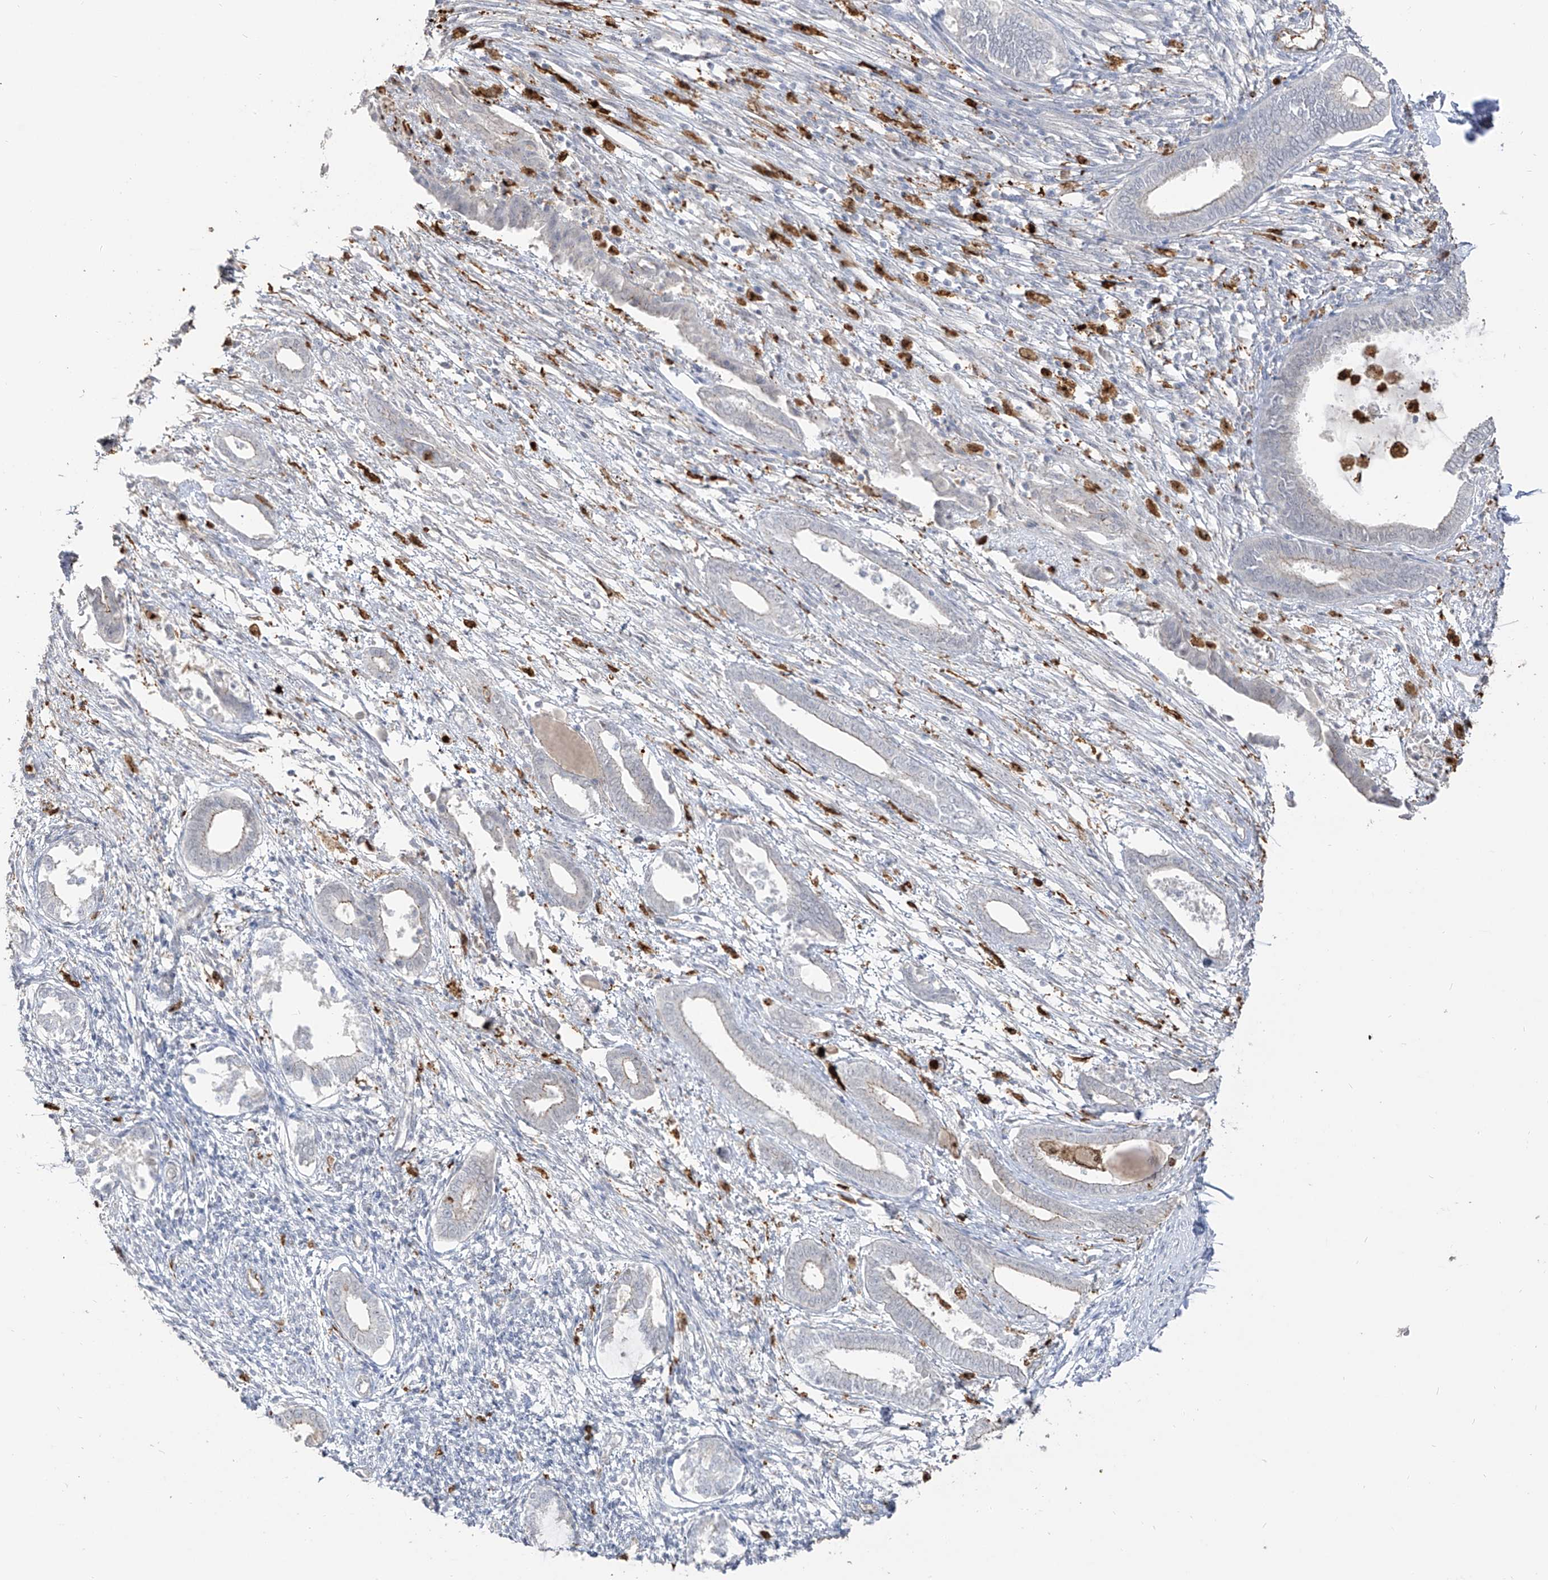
{"staining": {"intensity": "negative", "quantity": "none", "location": "none"}, "tissue": "endometrium", "cell_type": "Cells in endometrial stroma", "image_type": "normal", "snomed": [{"axis": "morphology", "description": "Normal tissue, NOS"}, {"axis": "topography", "description": "Endometrium"}], "caption": "IHC photomicrograph of unremarkable human endometrium stained for a protein (brown), which exhibits no expression in cells in endometrial stroma.", "gene": "ZNF227", "patient": {"sex": "female", "age": 56}}